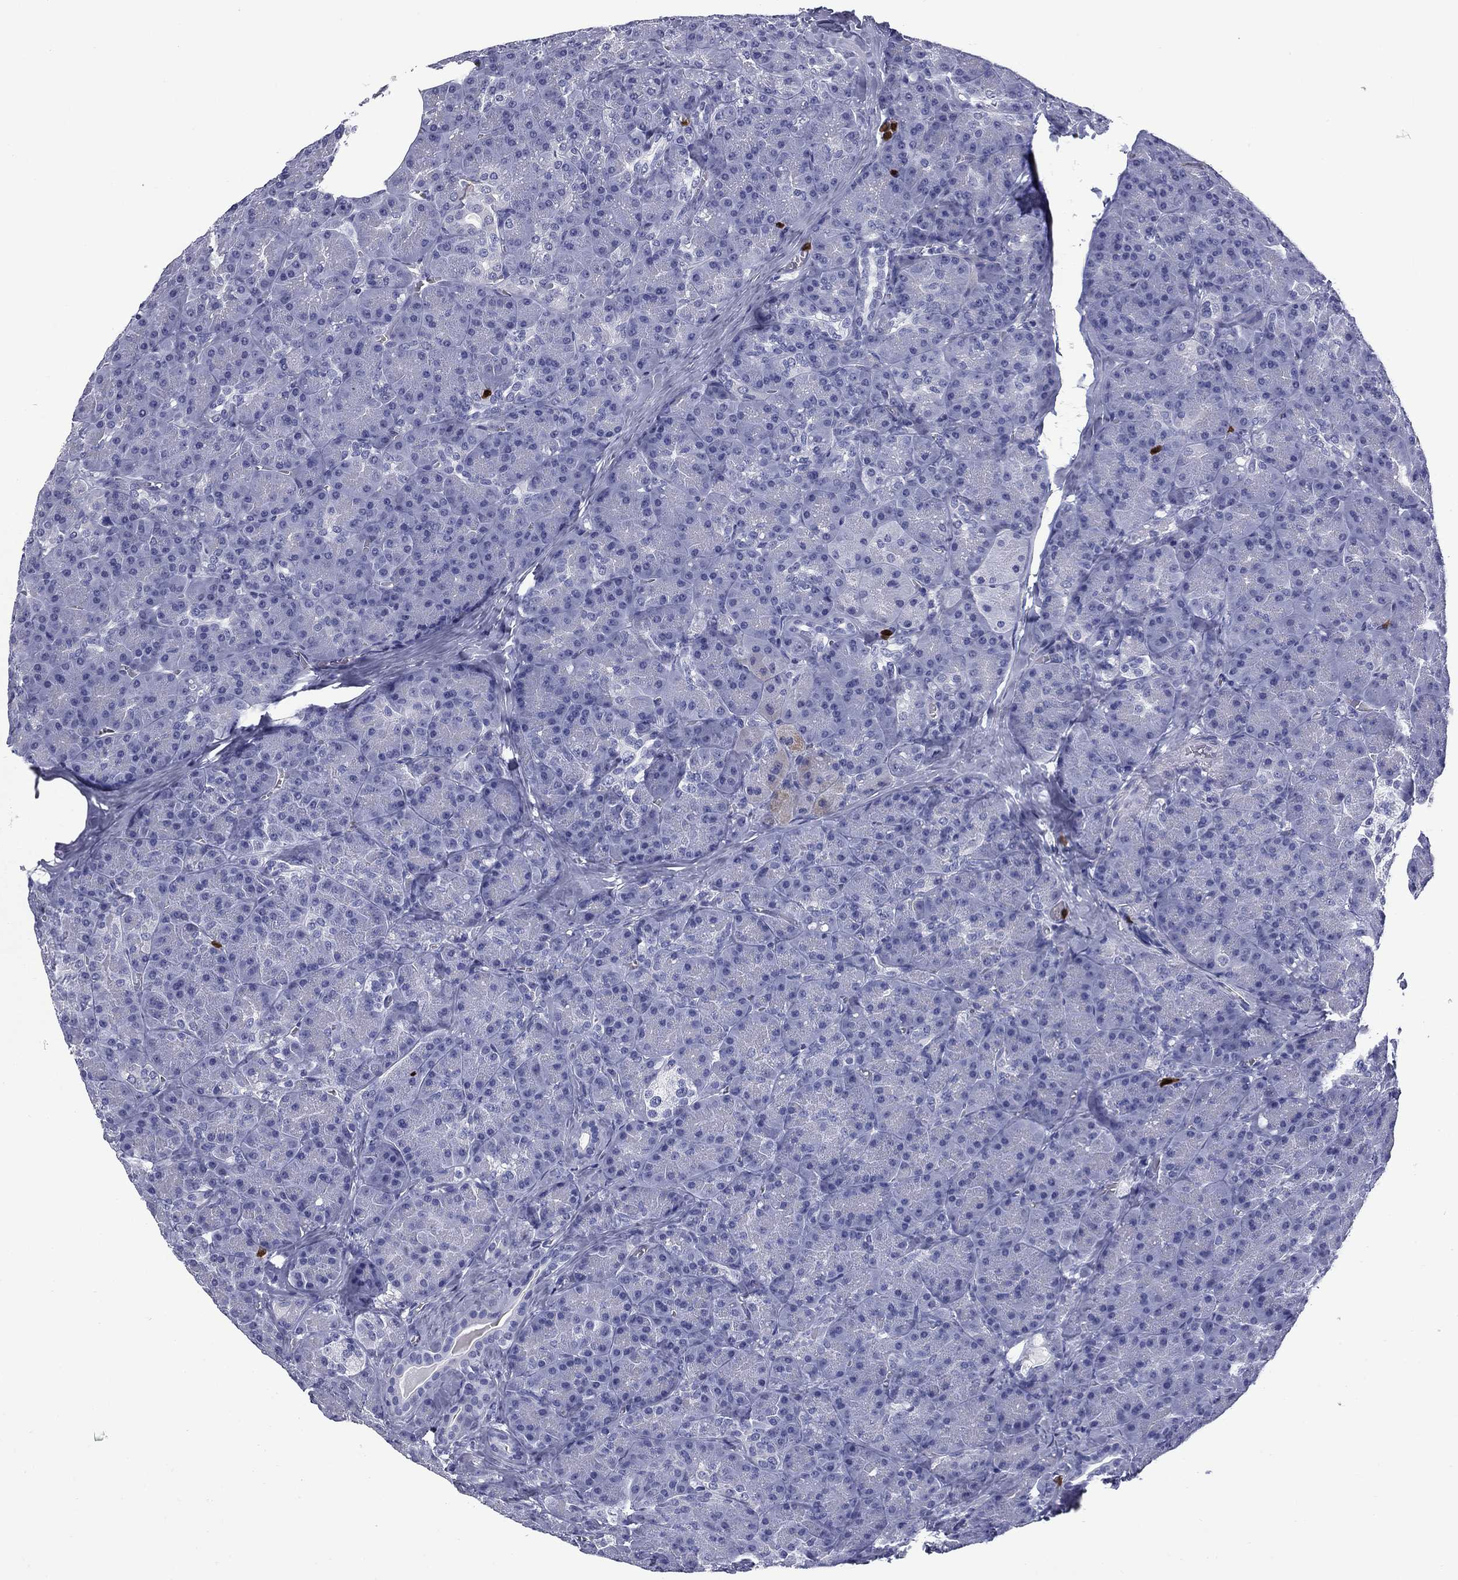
{"staining": {"intensity": "negative", "quantity": "none", "location": "none"}, "tissue": "pancreas", "cell_type": "Exocrine glandular cells", "image_type": "normal", "snomed": [{"axis": "morphology", "description": "Normal tissue, NOS"}, {"axis": "topography", "description": "Pancreas"}], "caption": "DAB immunohistochemical staining of normal pancreas demonstrates no significant positivity in exocrine glandular cells.", "gene": "TRIM29", "patient": {"sex": "male", "age": 57}}